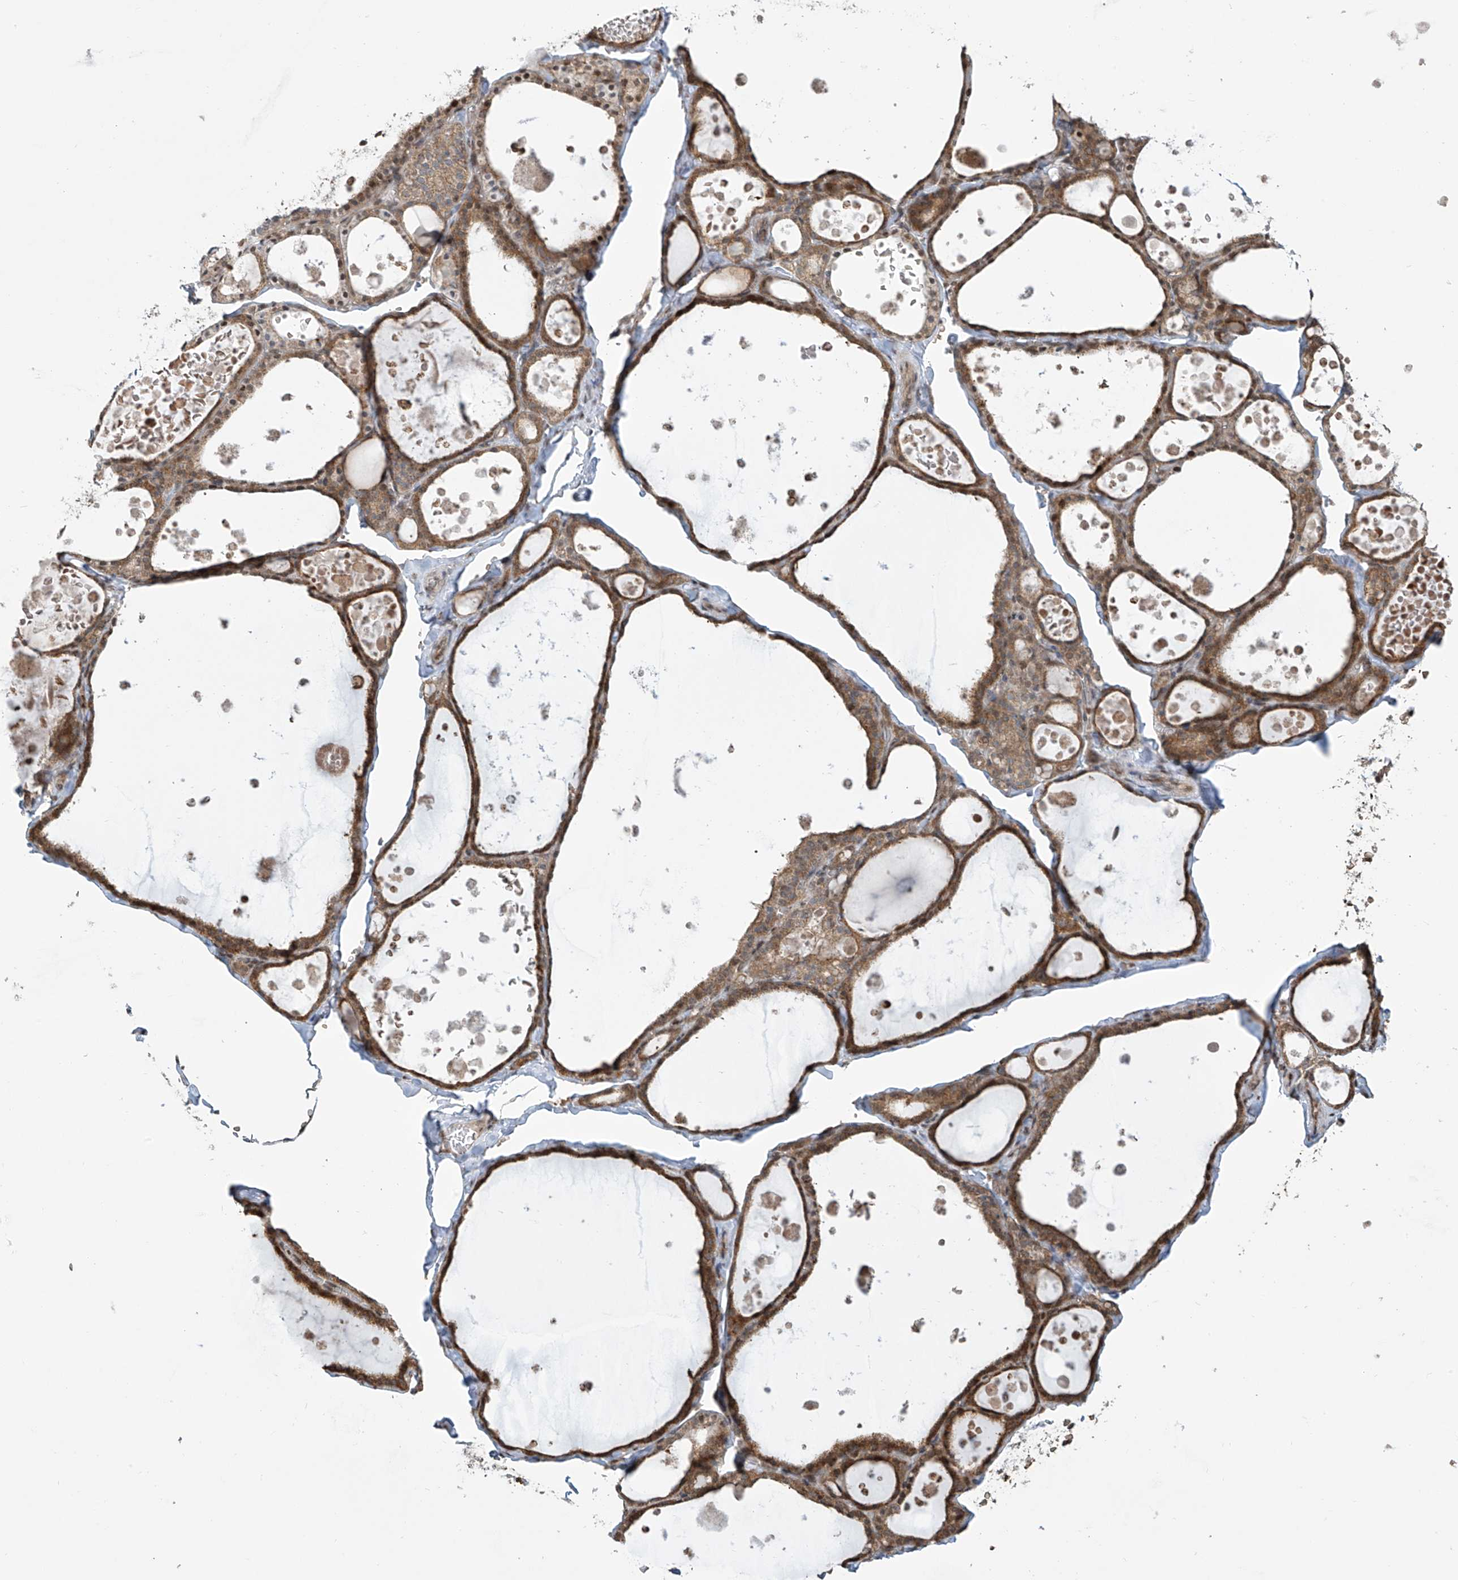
{"staining": {"intensity": "moderate", "quantity": "25%-75%", "location": "cytoplasmic/membranous"}, "tissue": "thyroid gland", "cell_type": "Glandular cells", "image_type": "normal", "snomed": [{"axis": "morphology", "description": "Normal tissue, NOS"}, {"axis": "topography", "description": "Thyroid gland"}], "caption": "IHC (DAB (3,3'-diaminobenzidine)) staining of benign thyroid gland shows moderate cytoplasmic/membranous protein positivity in about 25%-75% of glandular cells. The staining was performed using DAB, with brown indicating positive protein expression. Nuclei are stained blue with hematoxylin.", "gene": "VMP1", "patient": {"sex": "male", "age": 56}}